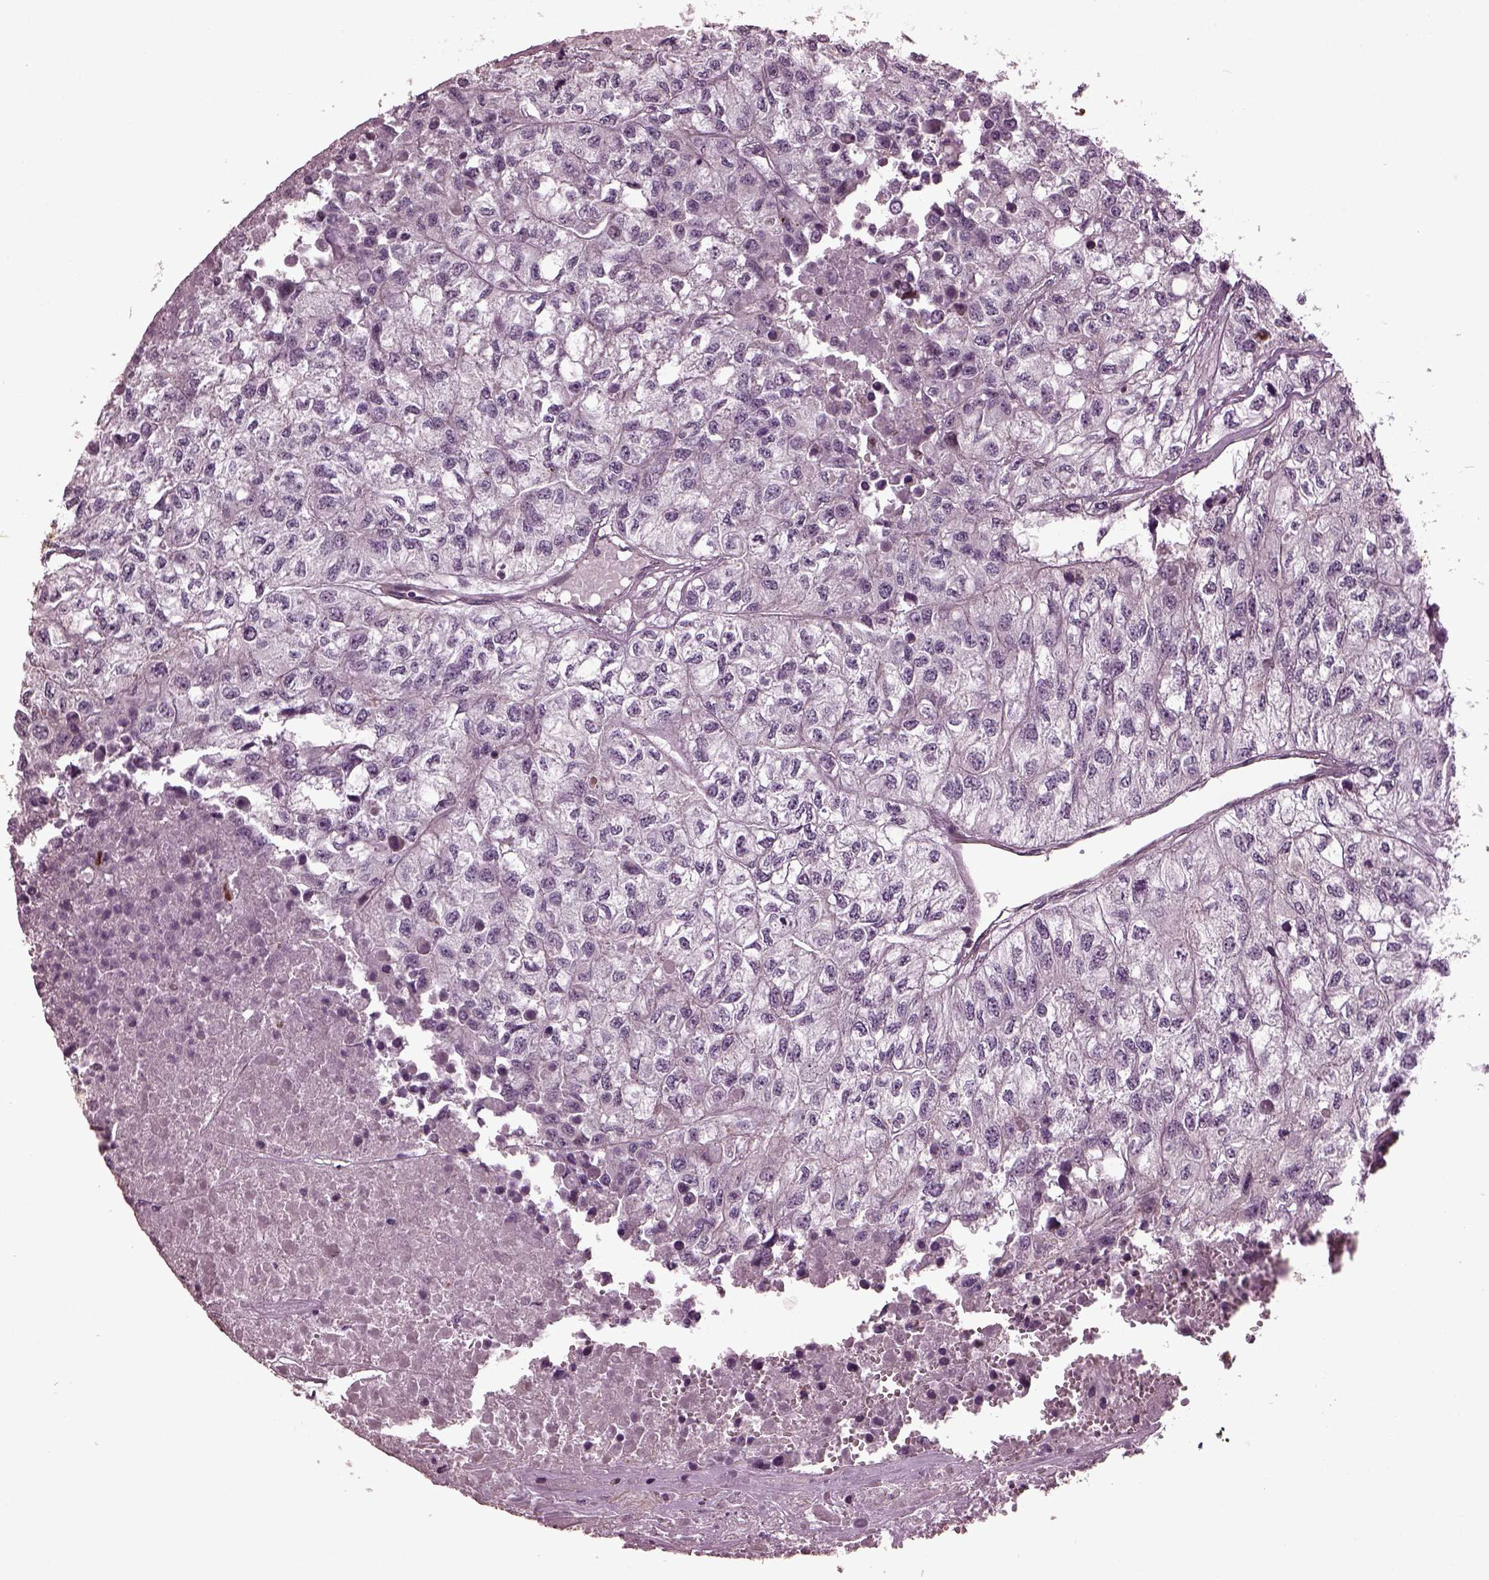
{"staining": {"intensity": "negative", "quantity": "none", "location": "none"}, "tissue": "renal cancer", "cell_type": "Tumor cells", "image_type": "cancer", "snomed": [{"axis": "morphology", "description": "Adenocarcinoma, NOS"}, {"axis": "topography", "description": "Kidney"}], "caption": "Adenocarcinoma (renal) was stained to show a protein in brown. There is no significant positivity in tumor cells.", "gene": "RUFY3", "patient": {"sex": "male", "age": 56}}